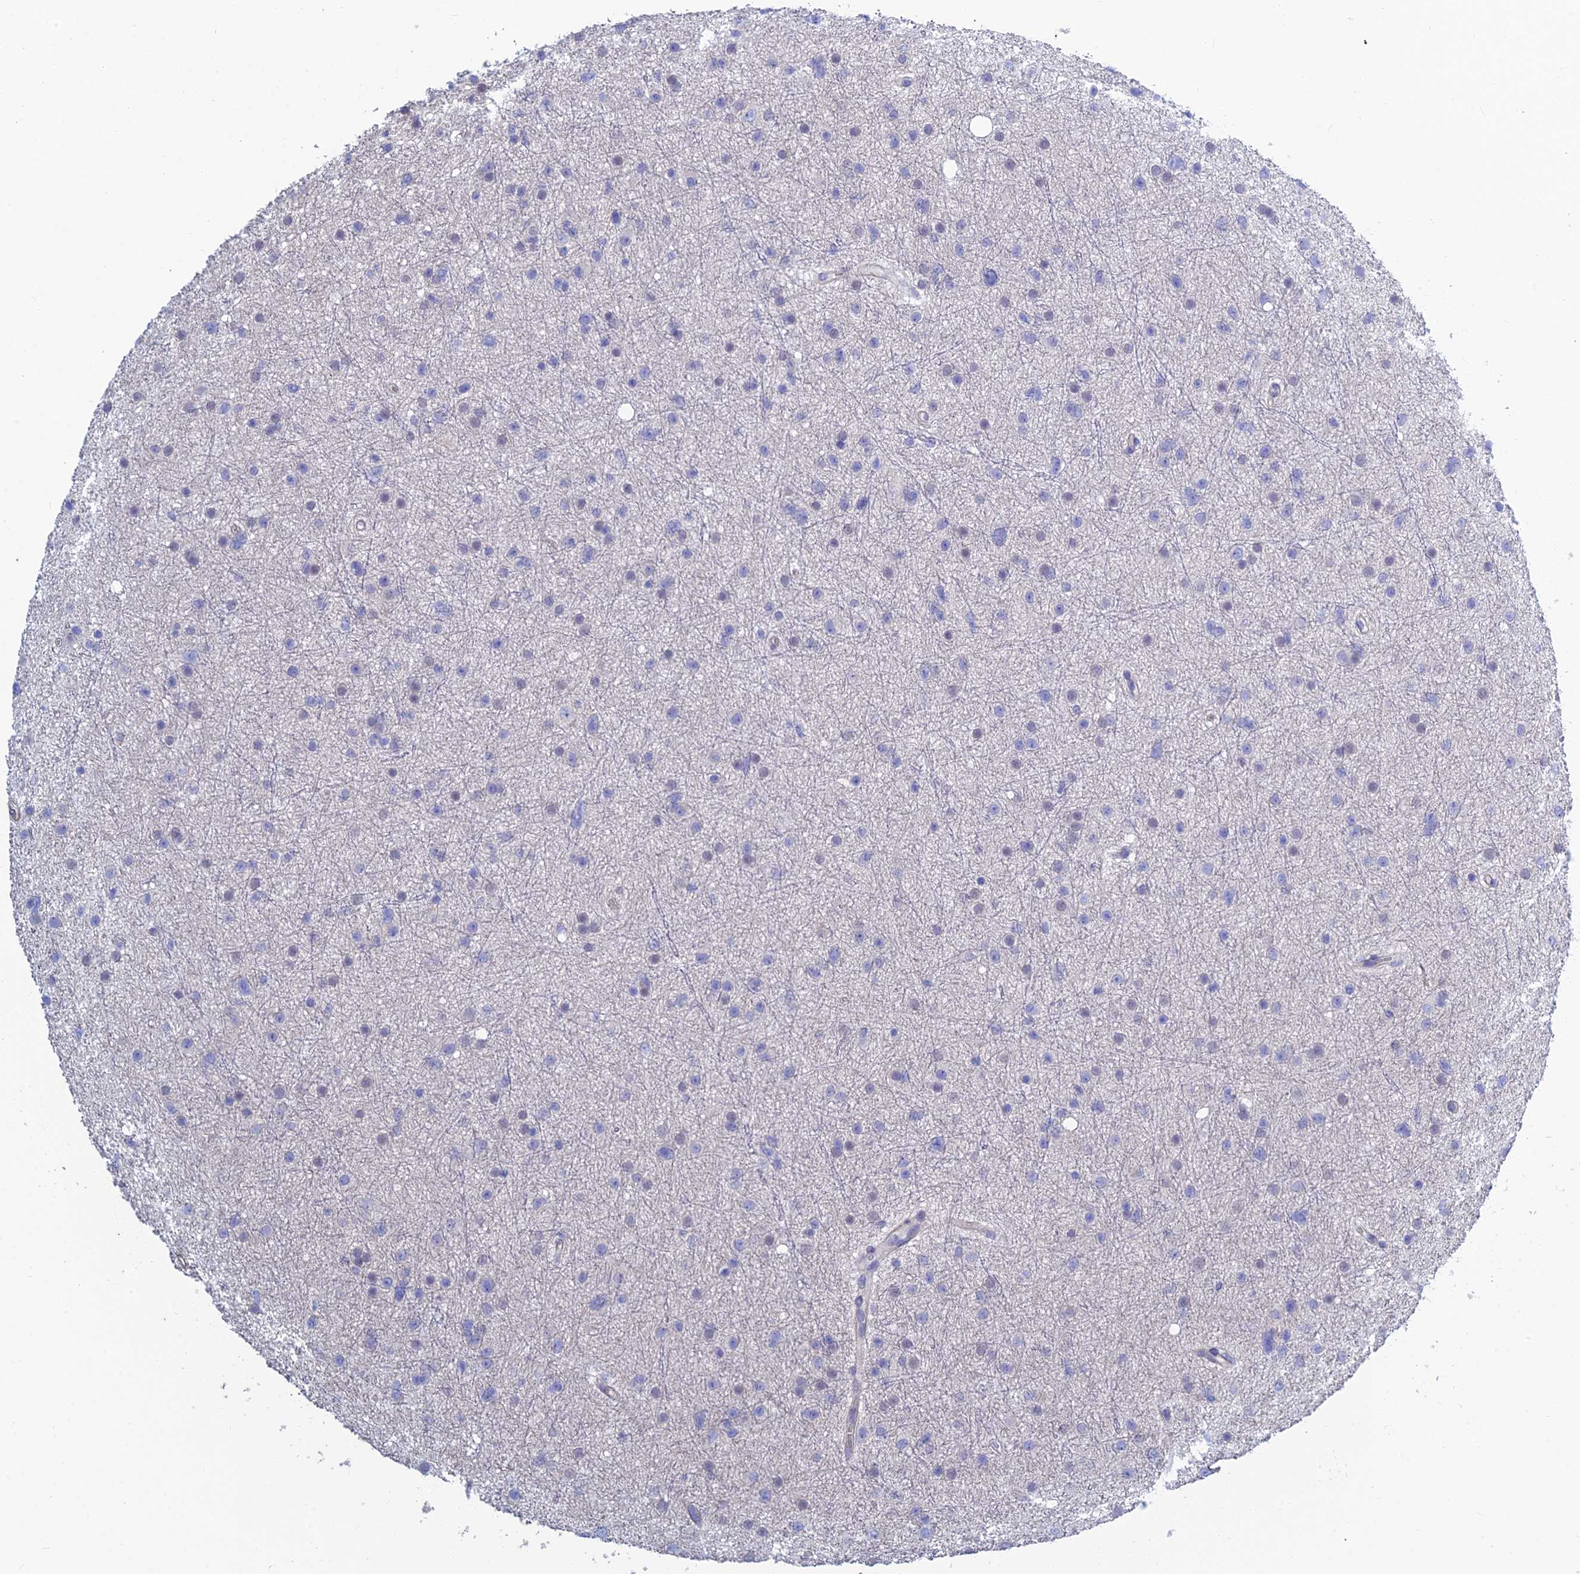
{"staining": {"intensity": "negative", "quantity": "none", "location": "none"}, "tissue": "glioma", "cell_type": "Tumor cells", "image_type": "cancer", "snomed": [{"axis": "morphology", "description": "Glioma, malignant, Low grade"}, {"axis": "topography", "description": "Cerebral cortex"}], "caption": "Tumor cells are negative for brown protein staining in glioma.", "gene": "PCDHA8", "patient": {"sex": "female", "age": 39}}